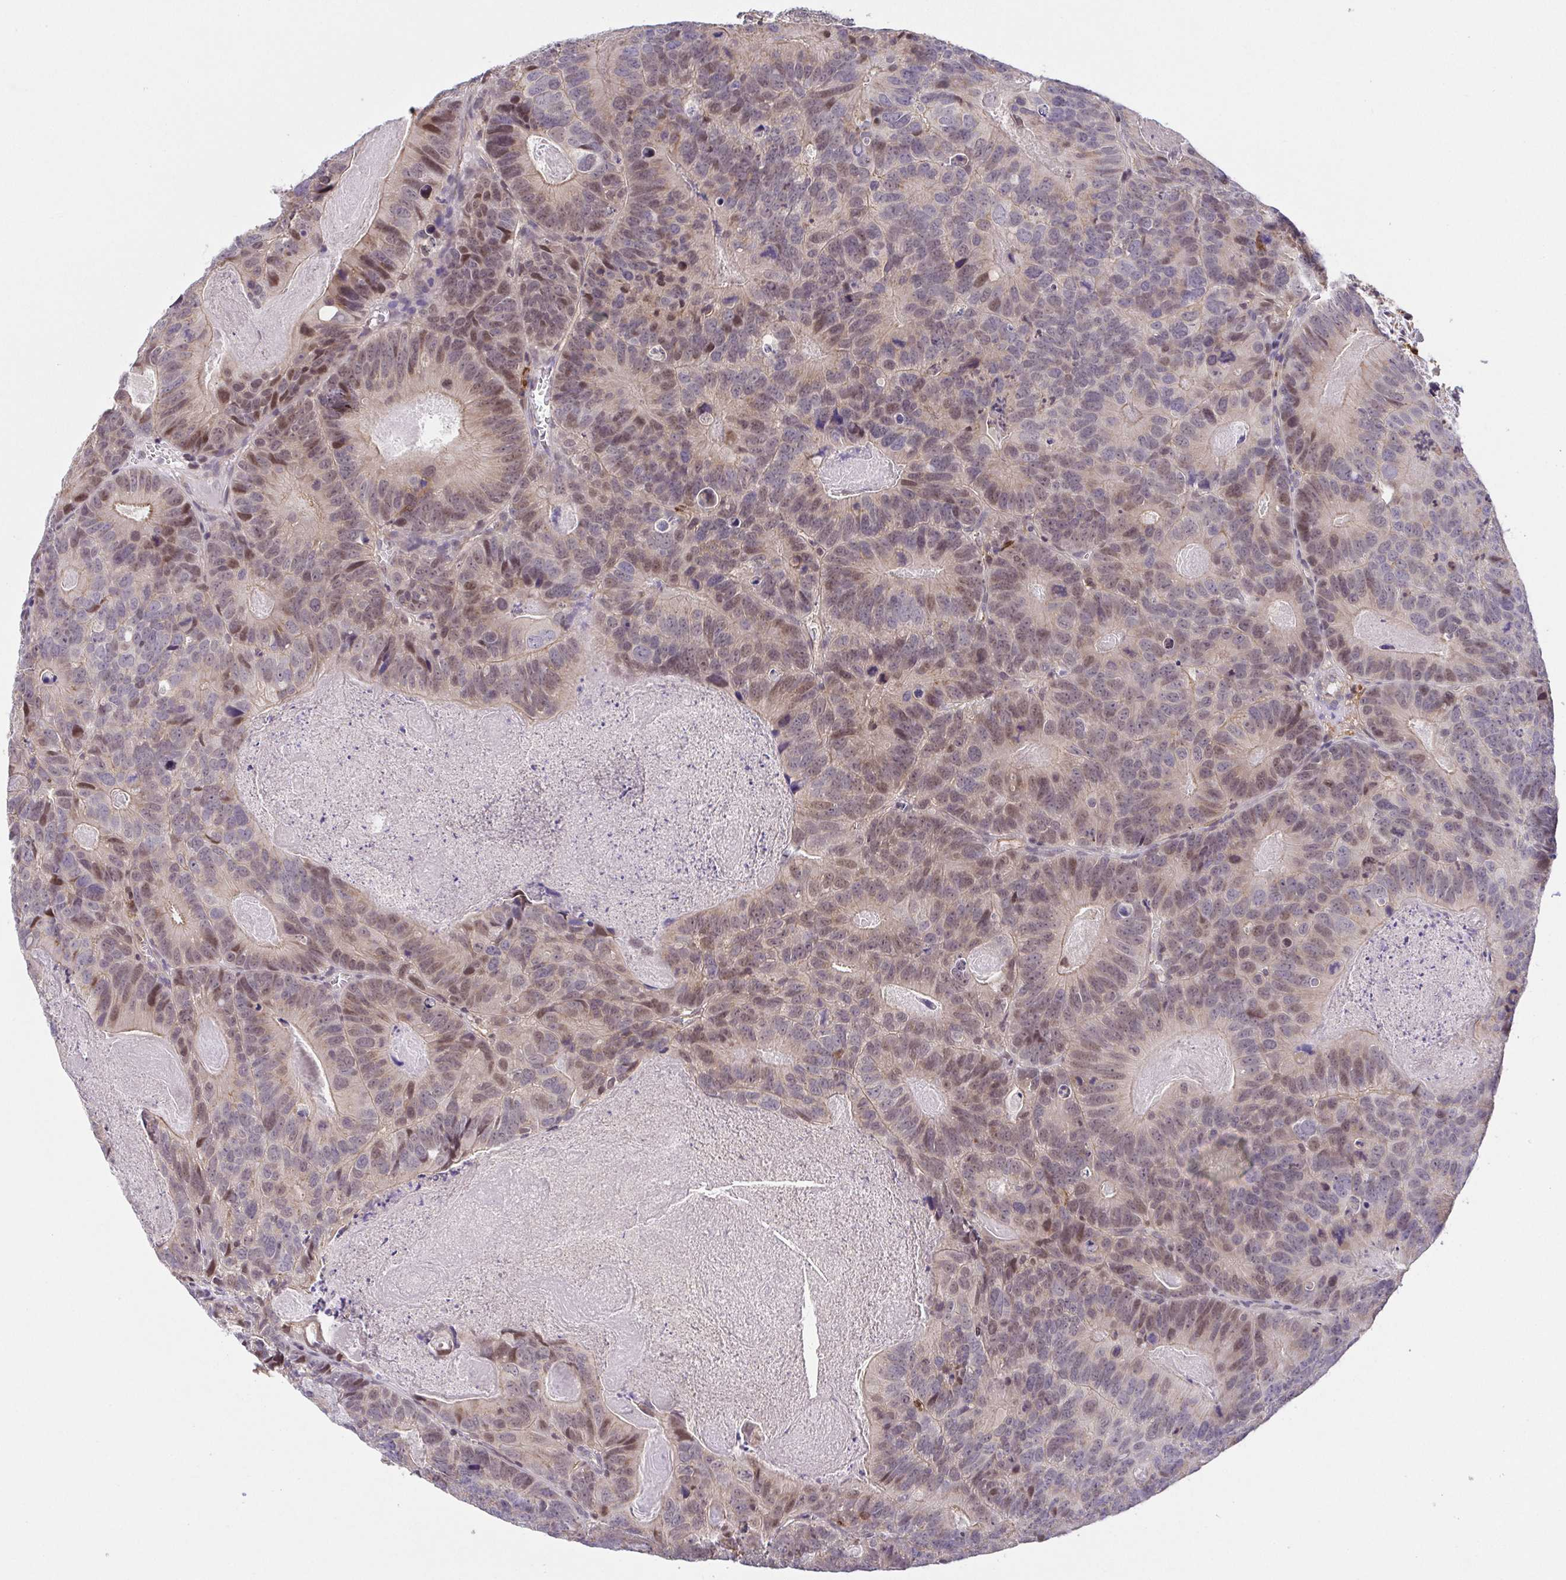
{"staining": {"intensity": "weak", "quantity": "25%-75%", "location": "nuclear"}, "tissue": "head and neck cancer", "cell_type": "Tumor cells", "image_type": "cancer", "snomed": [{"axis": "morphology", "description": "Adenocarcinoma, NOS"}, {"axis": "topography", "description": "Head-Neck"}], "caption": "DAB immunohistochemical staining of adenocarcinoma (head and neck) demonstrates weak nuclear protein expression in about 25%-75% of tumor cells. The protein of interest is shown in brown color, while the nuclei are stained blue.", "gene": "PREPL", "patient": {"sex": "male", "age": 62}}